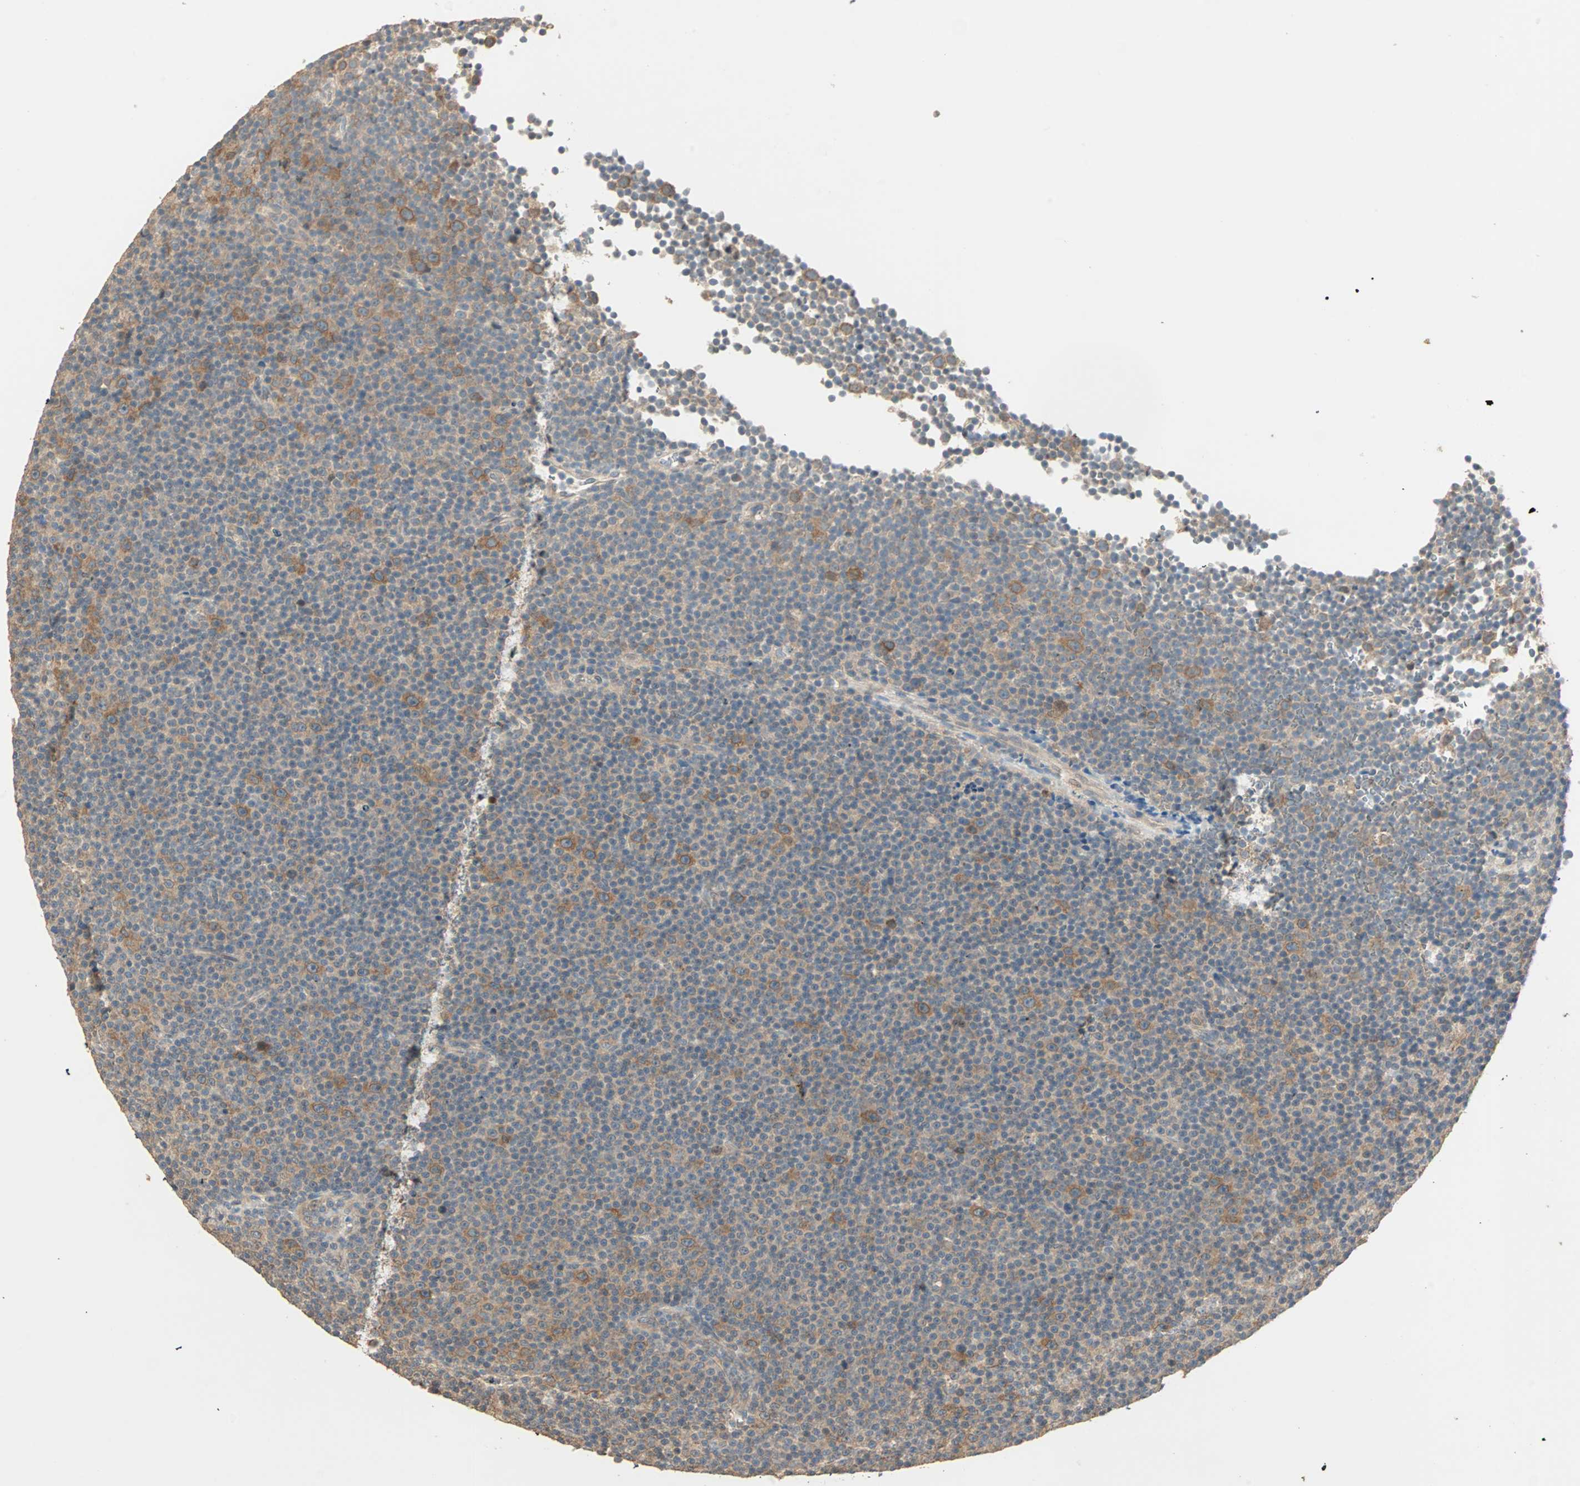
{"staining": {"intensity": "moderate", "quantity": ">75%", "location": "cytoplasmic/membranous"}, "tissue": "lymphoma", "cell_type": "Tumor cells", "image_type": "cancer", "snomed": [{"axis": "morphology", "description": "Malignant lymphoma, non-Hodgkin's type, Low grade"}, {"axis": "topography", "description": "Lymph node"}], "caption": "Immunohistochemical staining of low-grade malignant lymphoma, non-Hodgkin's type demonstrates moderate cytoplasmic/membranous protein staining in approximately >75% of tumor cells.", "gene": "TTF2", "patient": {"sex": "female", "age": 67}}